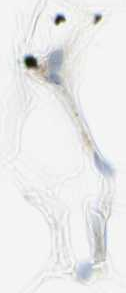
{"staining": {"intensity": "negative", "quantity": "none", "location": "none"}, "tissue": "adipose tissue", "cell_type": "Adipocytes", "image_type": "normal", "snomed": [{"axis": "morphology", "description": "Normal tissue, NOS"}, {"axis": "topography", "description": "Breast"}, {"axis": "topography", "description": "Adipose tissue"}], "caption": "The immunohistochemistry micrograph has no significant positivity in adipocytes of adipose tissue. (DAB (3,3'-diaminobenzidine) immunohistochemistry with hematoxylin counter stain).", "gene": "LAT", "patient": {"sex": "female", "age": 25}}